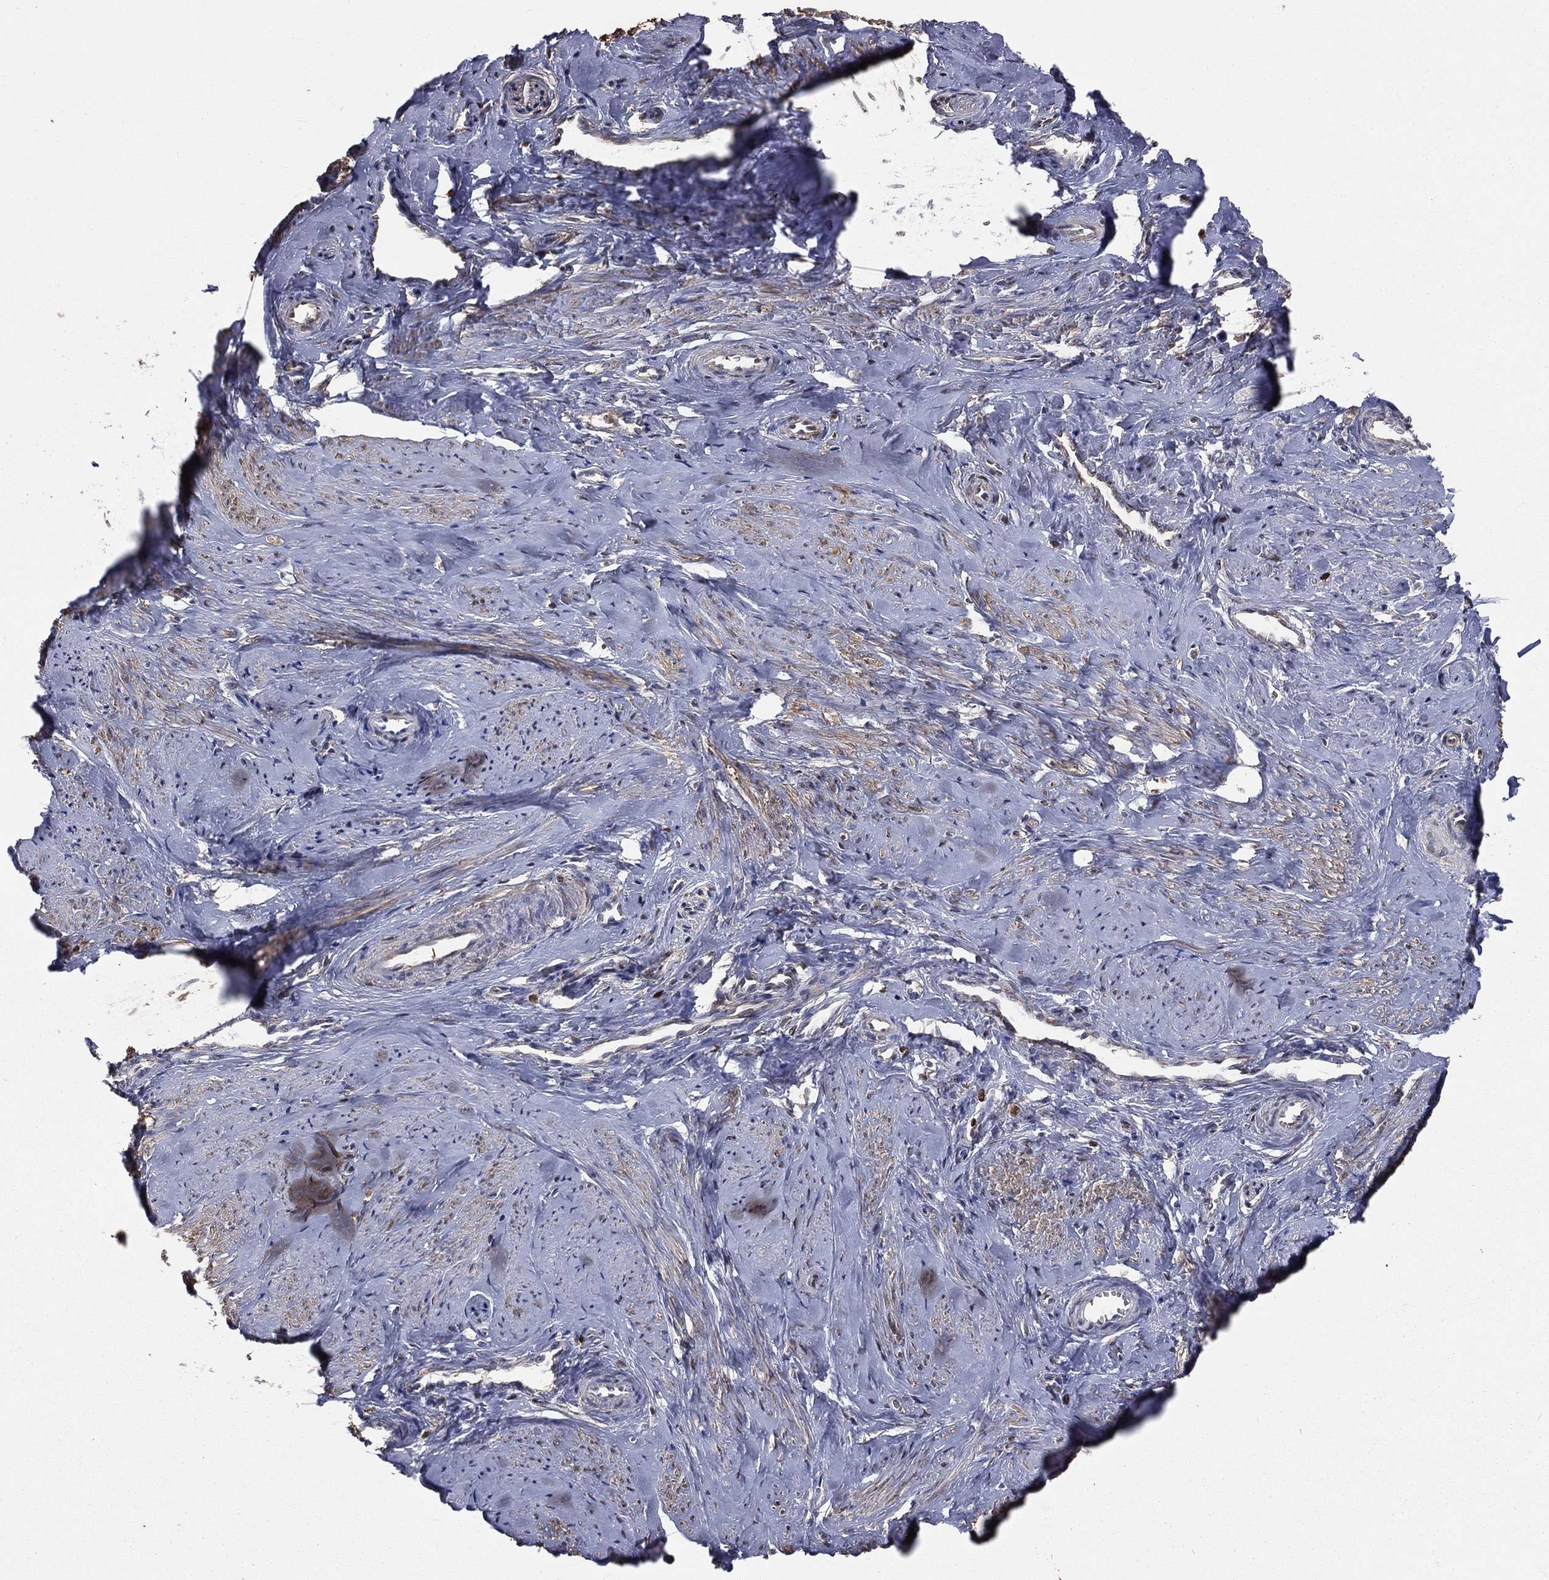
{"staining": {"intensity": "weak", "quantity": "25%-75%", "location": "cytoplasmic/membranous"}, "tissue": "smooth muscle", "cell_type": "Smooth muscle cells", "image_type": "normal", "snomed": [{"axis": "morphology", "description": "Normal tissue, NOS"}, {"axis": "topography", "description": "Smooth muscle"}], "caption": "Human smooth muscle stained for a protein (brown) shows weak cytoplasmic/membranous positive expression in approximately 25%-75% of smooth muscle cells.", "gene": "TBC1D2", "patient": {"sex": "female", "age": 48}}